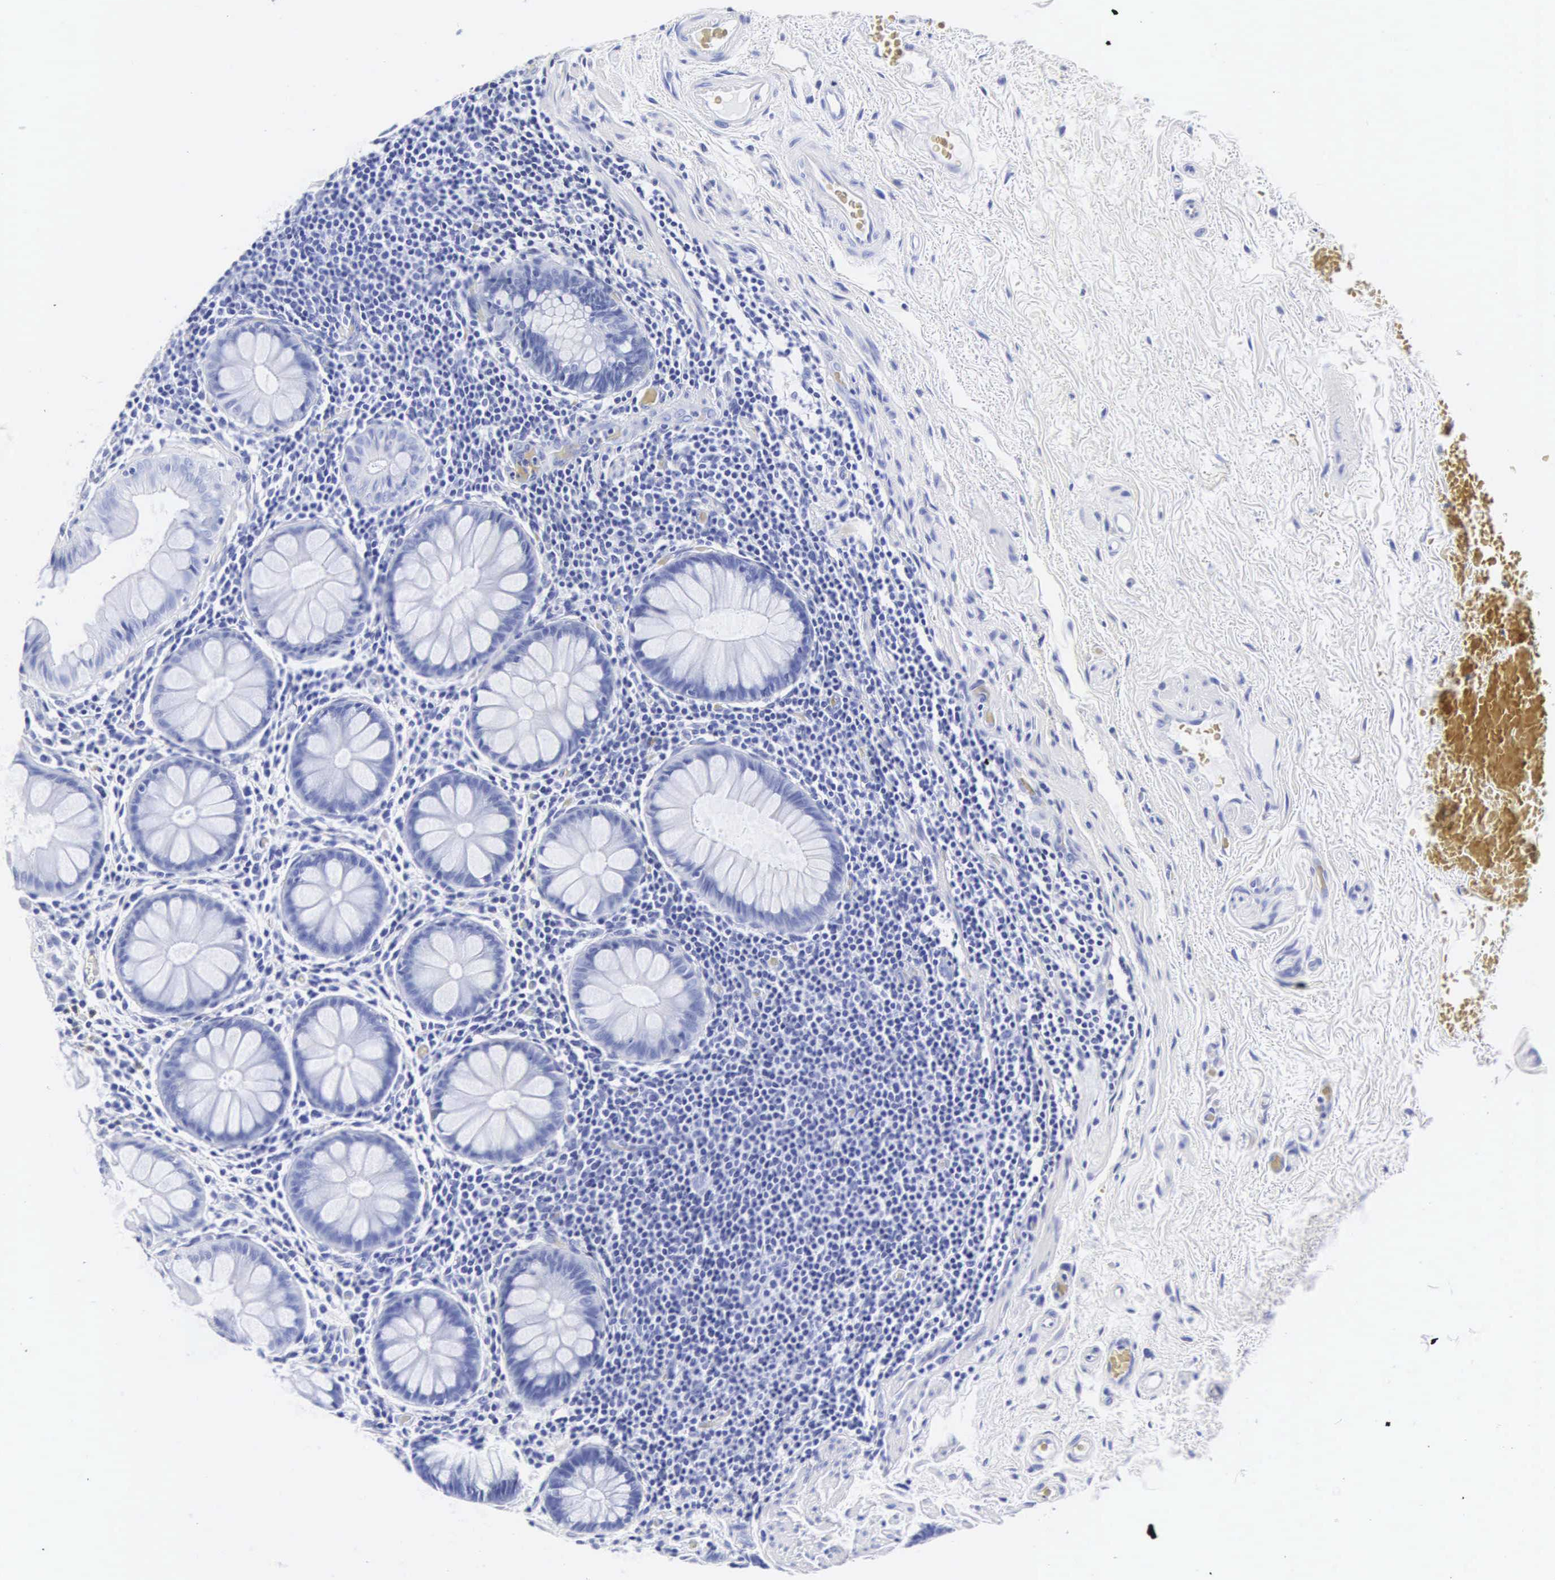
{"staining": {"intensity": "negative", "quantity": "none", "location": "none"}, "tissue": "rectum", "cell_type": "Glandular cells", "image_type": "normal", "snomed": [{"axis": "morphology", "description": "Normal tissue, NOS"}, {"axis": "topography", "description": "Rectum"}], "caption": "Protein analysis of unremarkable rectum displays no significant expression in glandular cells.", "gene": "INS", "patient": {"sex": "male", "age": 77}}